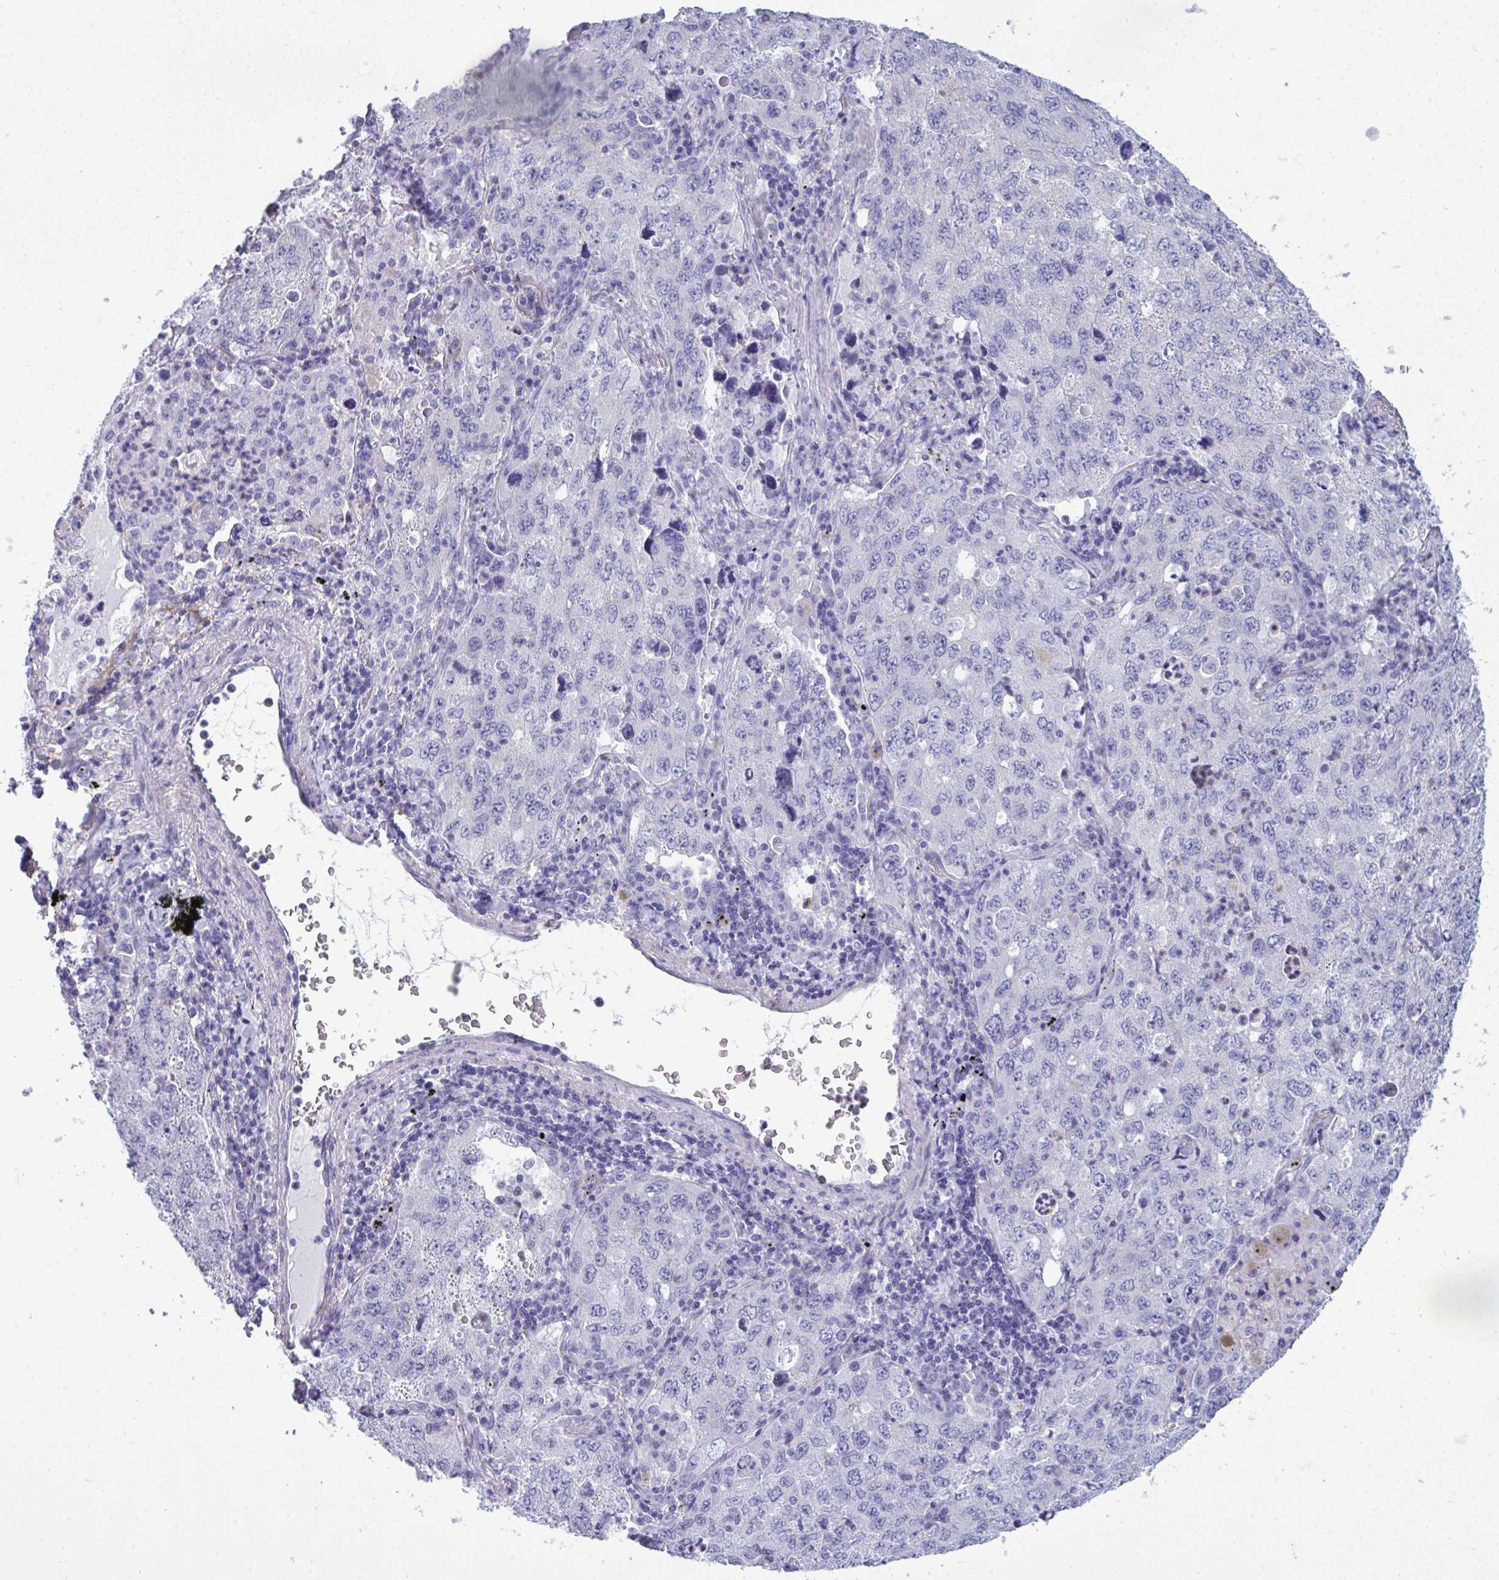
{"staining": {"intensity": "negative", "quantity": "none", "location": "none"}, "tissue": "lung cancer", "cell_type": "Tumor cells", "image_type": "cancer", "snomed": [{"axis": "morphology", "description": "Adenocarcinoma, NOS"}, {"axis": "topography", "description": "Lung"}], "caption": "Immunohistochemistry histopathology image of human lung cancer stained for a protein (brown), which demonstrates no expression in tumor cells. Nuclei are stained in blue.", "gene": "MYH10", "patient": {"sex": "female", "age": 57}}